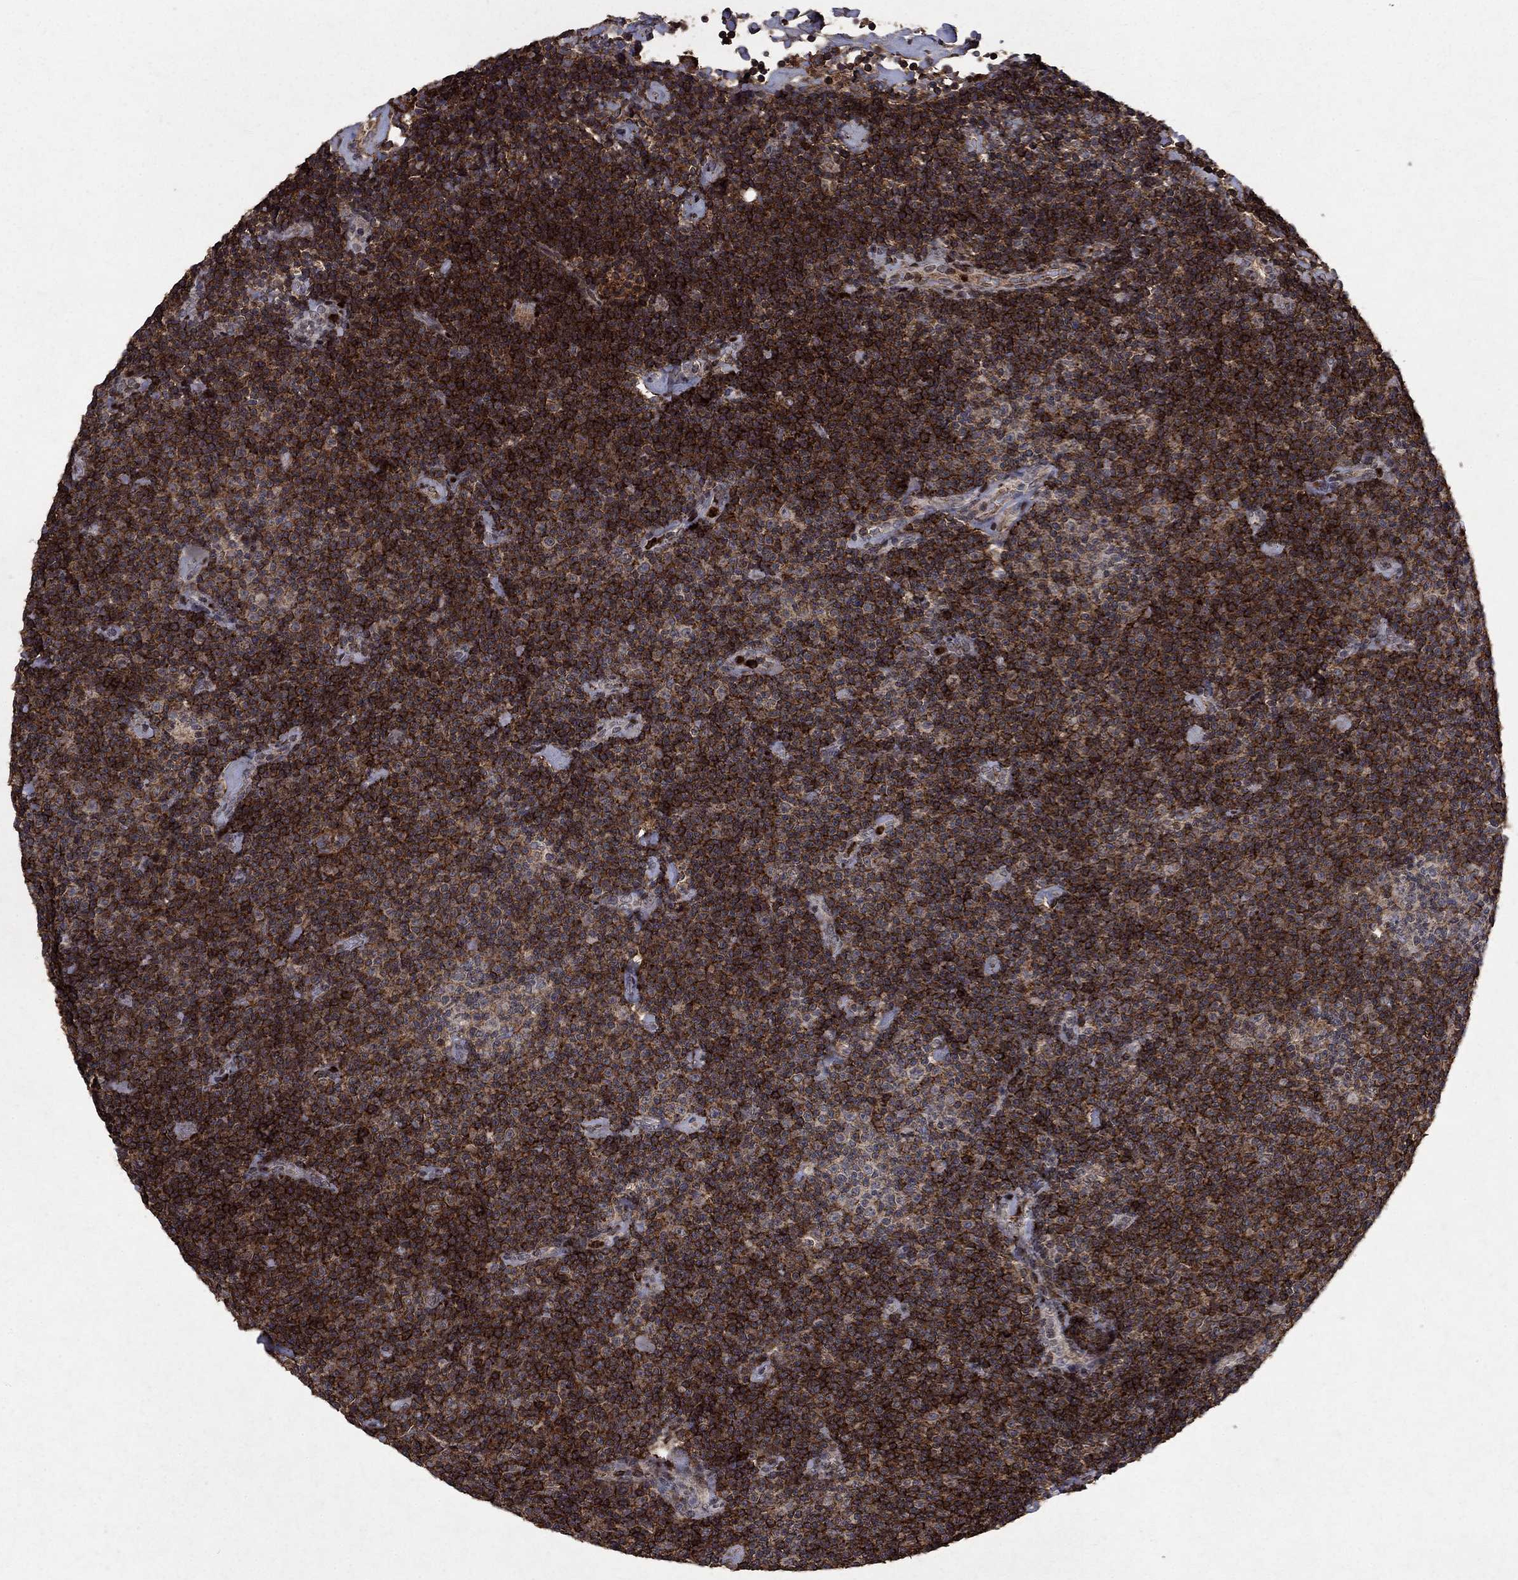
{"staining": {"intensity": "strong", "quantity": ">75%", "location": "cytoplasmic/membranous,nuclear"}, "tissue": "lymphoma", "cell_type": "Tumor cells", "image_type": "cancer", "snomed": [{"axis": "morphology", "description": "Malignant lymphoma, non-Hodgkin's type, Low grade"}, {"axis": "topography", "description": "Lymph node"}], "caption": "IHC staining of lymphoma, which exhibits high levels of strong cytoplasmic/membranous and nuclear expression in approximately >75% of tumor cells indicating strong cytoplasmic/membranous and nuclear protein expression. The staining was performed using DAB (3,3'-diaminobenzidine) (brown) for protein detection and nuclei were counterstained in hematoxylin (blue).", "gene": "CD24", "patient": {"sex": "male", "age": 81}}